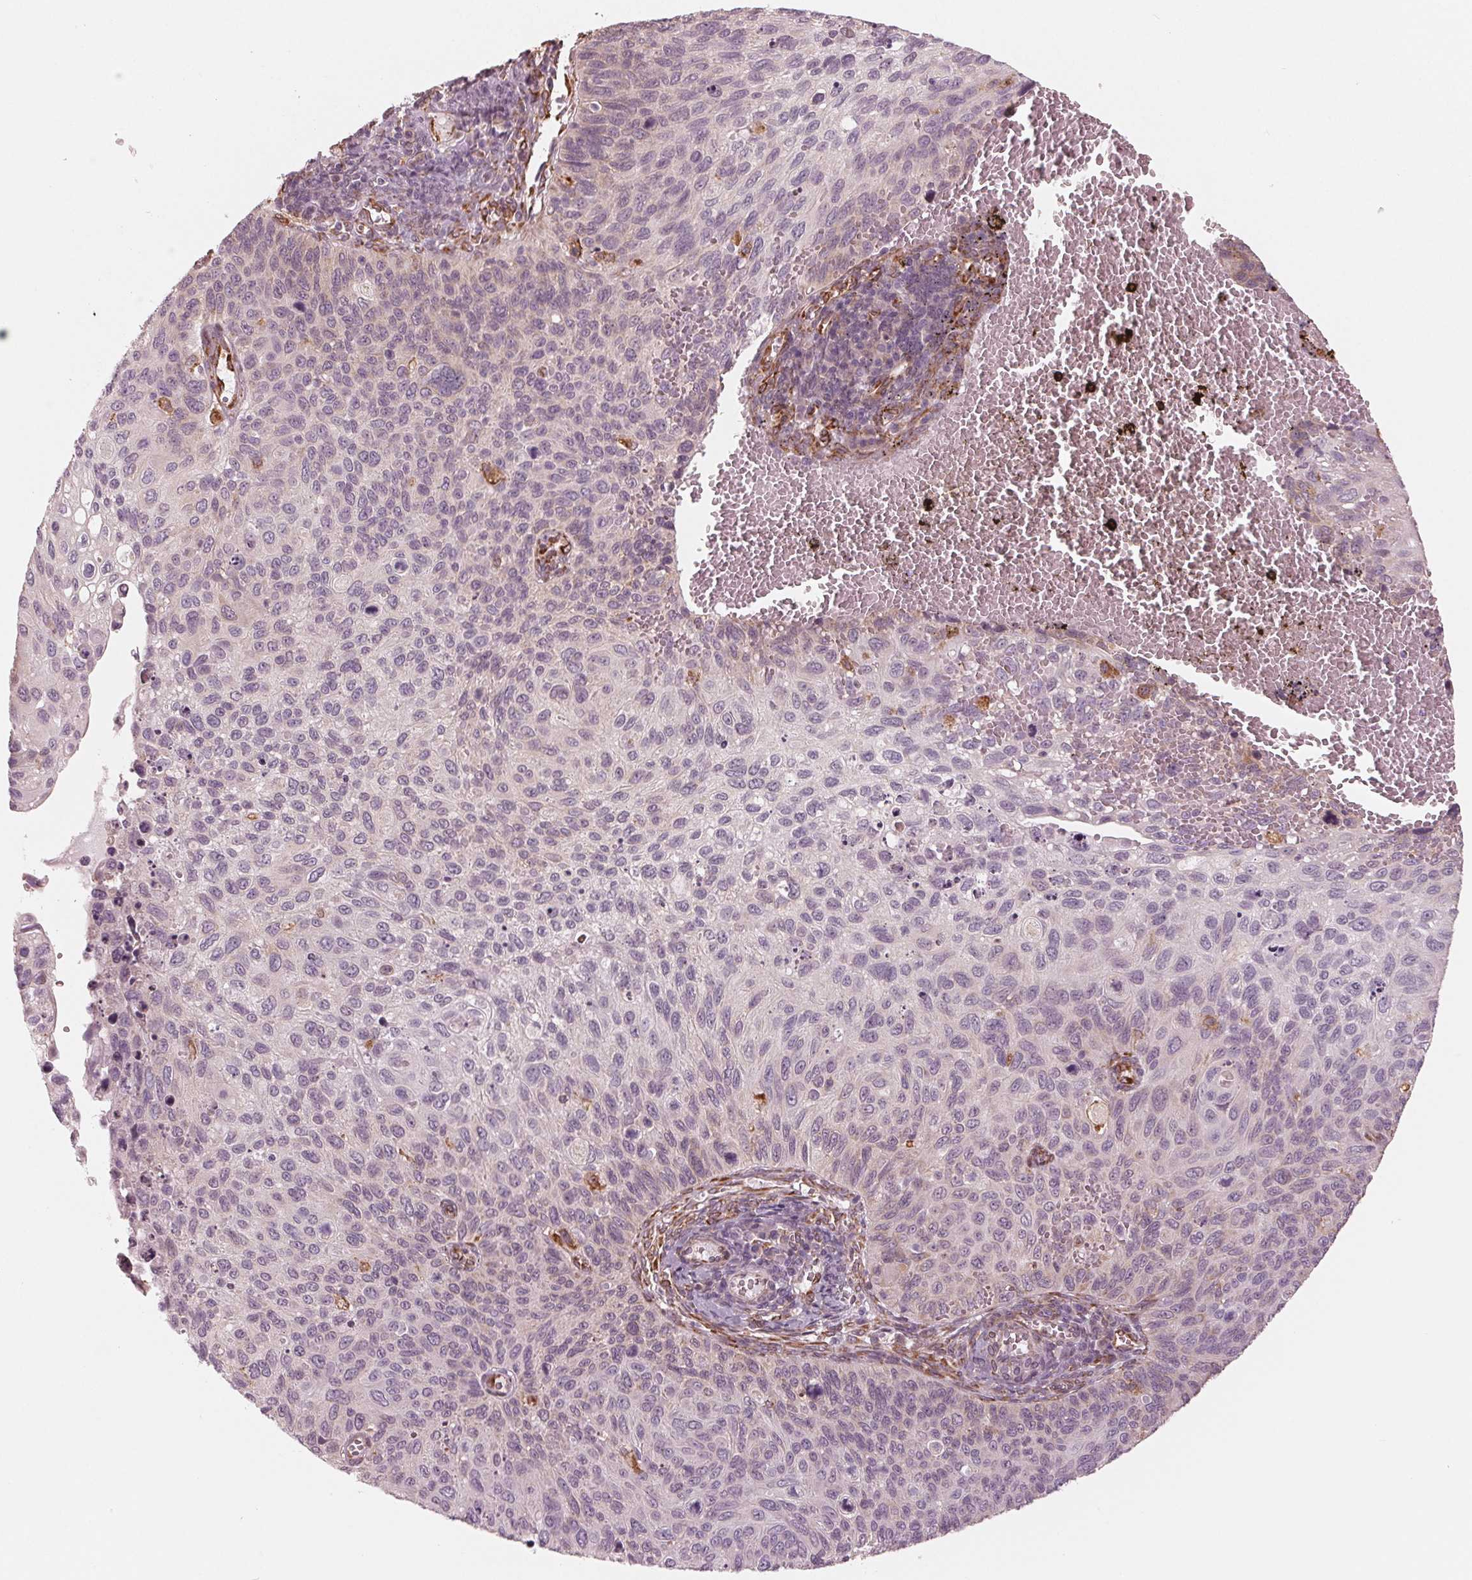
{"staining": {"intensity": "weak", "quantity": "<25%", "location": "cytoplasmic/membranous"}, "tissue": "cervical cancer", "cell_type": "Tumor cells", "image_type": "cancer", "snomed": [{"axis": "morphology", "description": "Squamous cell carcinoma, NOS"}, {"axis": "topography", "description": "Cervix"}], "caption": "The photomicrograph reveals no significant positivity in tumor cells of cervical cancer (squamous cell carcinoma). (Stains: DAB IHC with hematoxylin counter stain, Microscopy: brightfield microscopy at high magnification).", "gene": "IKBIP", "patient": {"sex": "female", "age": 70}}